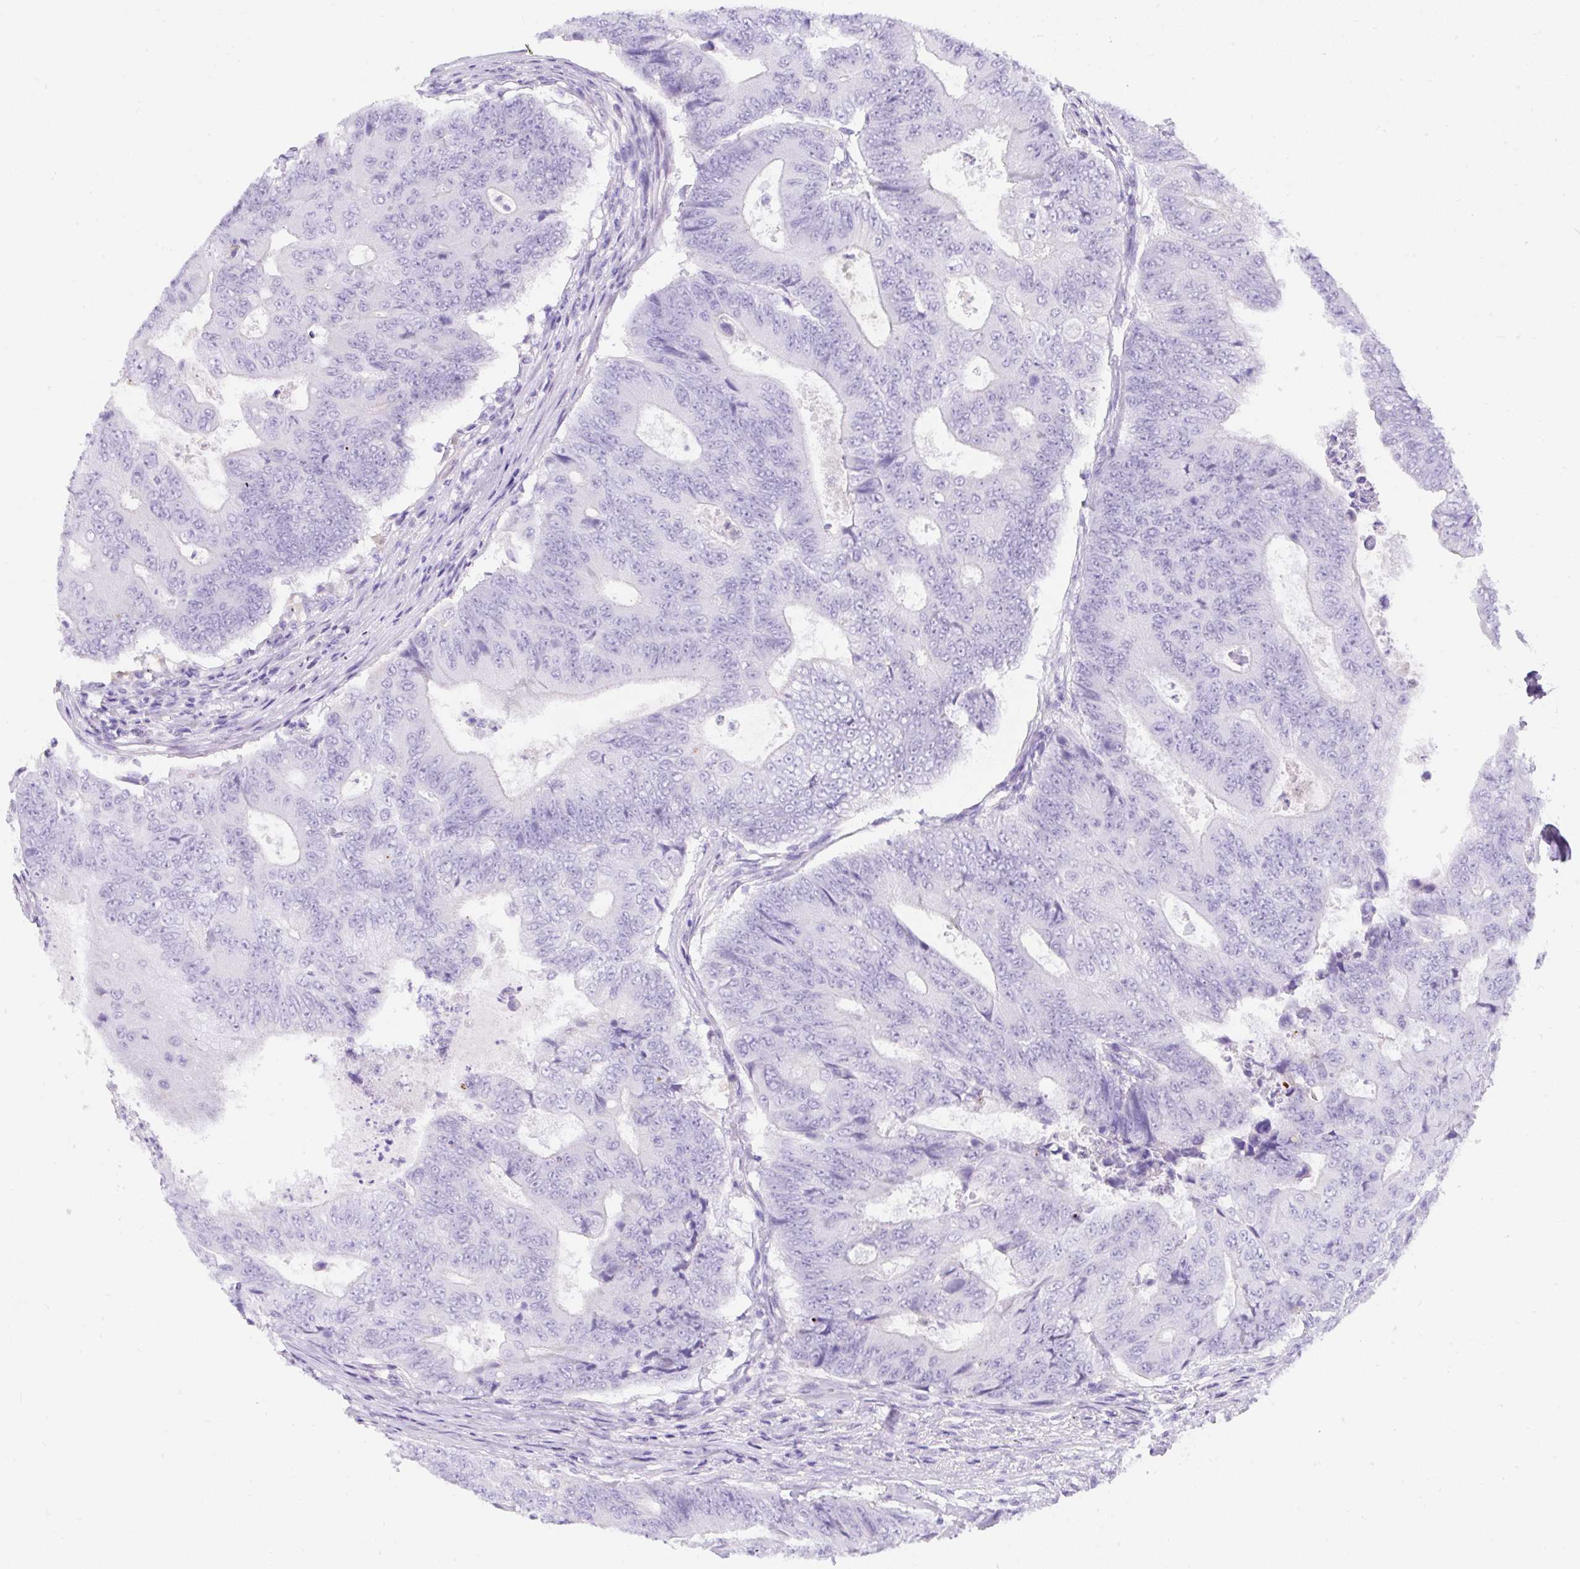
{"staining": {"intensity": "negative", "quantity": "none", "location": "none"}, "tissue": "colorectal cancer", "cell_type": "Tumor cells", "image_type": "cancer", "snomed": [{"axis": "morphology", "description": "Adenocarcinoma, NOS"}, {"axis": "topography", "description": "Colon"}], "caption": "Protein analysis of colorectal cancer (adenocarcinoma) displays no significant positivity in tumor cells. (IHC, brightfield microscopy, high magnification).", "gene": "APOC4-APOC2", "patient": {"sex": "female", "age": 48}}